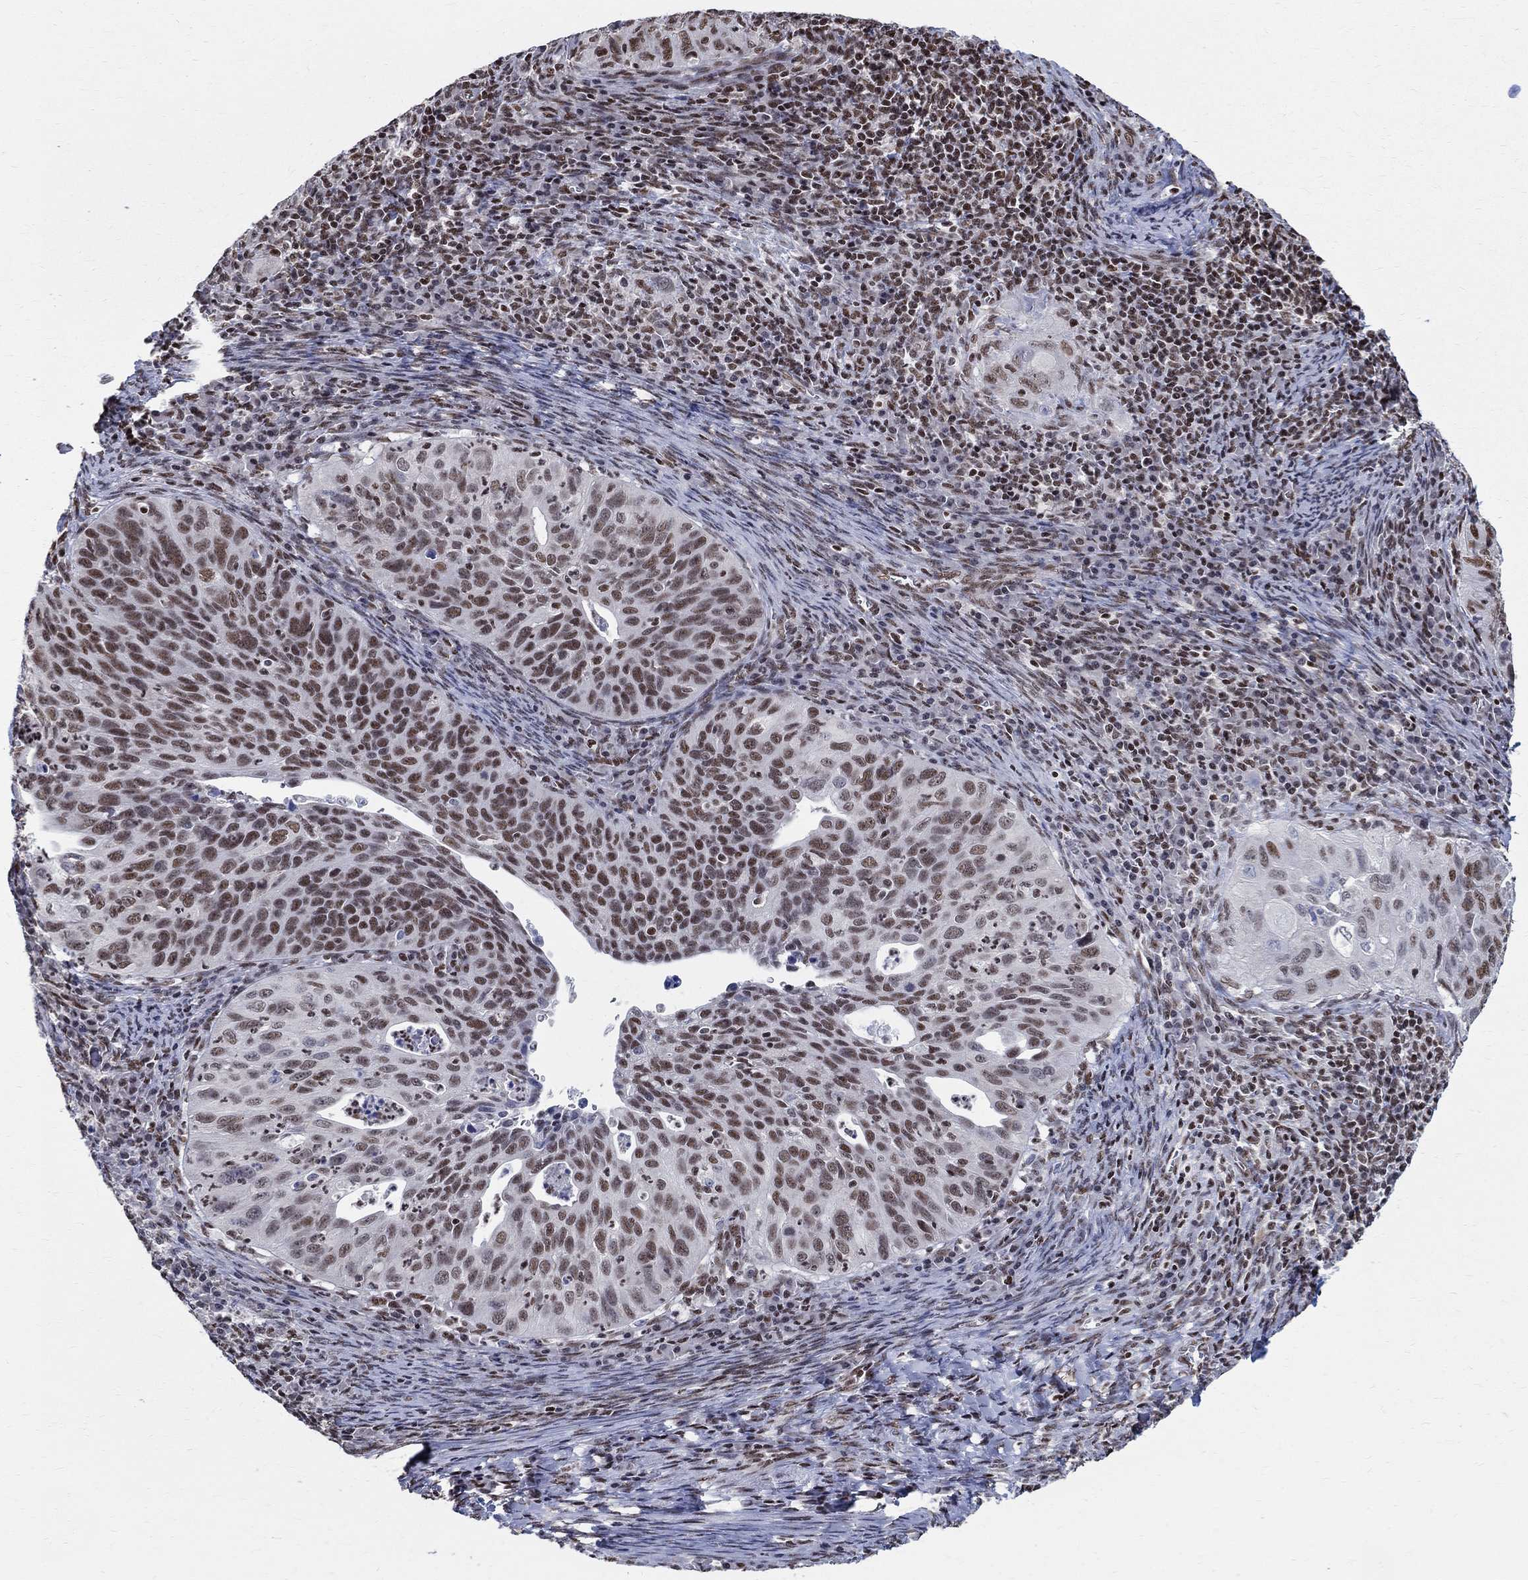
{"staining": {"intensity": "moderate", "quantity": "25%-75%", "location": "nuclear"}, "tissue": "cervical cancer", "cell_type": "Tumor cells", "image_type": "cancer", "snomed": [{"axis": "morphology", "description": "Squamous cell carcinoma, NOS"}, {"axis": "topography", "description": "Cervix"}], "caption": "Immunohistochemistry histopathology image of neoplastic tissue: cervical cancer (squamous cell carcinoma) stained using IHC reveals medium levels of moderate protein expression localized specifically in the nuclear of tumor cells, appearing as a nuclear brown color.", "gene": "FBXO16", "patient": {"sex": "female", "age": 26}}